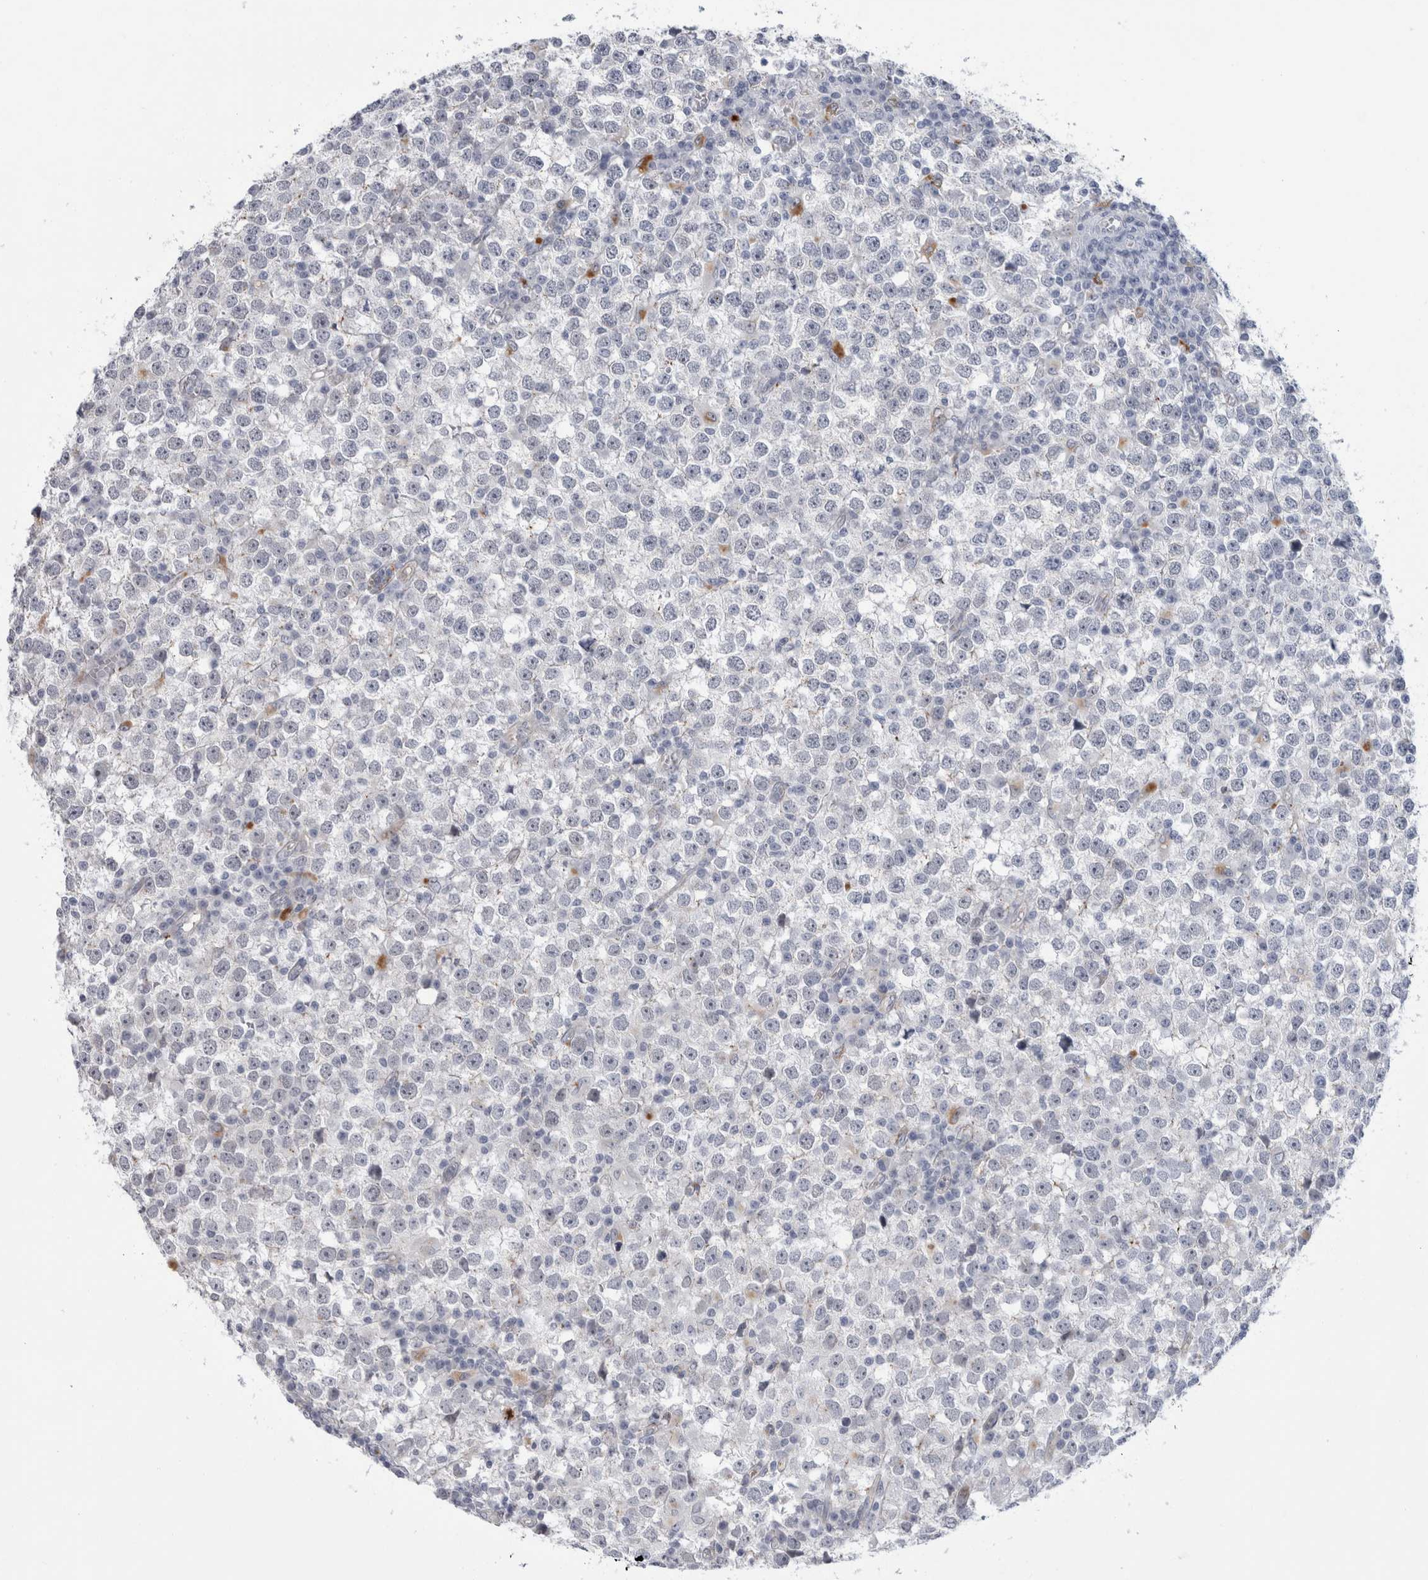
{"staining": {"intensity": "negative", "quantity": "none", "location": "none"}, "tissue": "testis cancer", "cell_type": "Tumor cells", "image_type": "cancer", "snomed": [{"axis": "morphology", "description": "Seminoma, NOS"}, {"axis": "topography", "description": "Testis"}], "caption": "Human seminoma (testis) stained for a protein using immunohistochemistry reveals no staining in tumor cells.", "gene": "ANKMY1", "patient": {"sex": "male", "age": 65}}